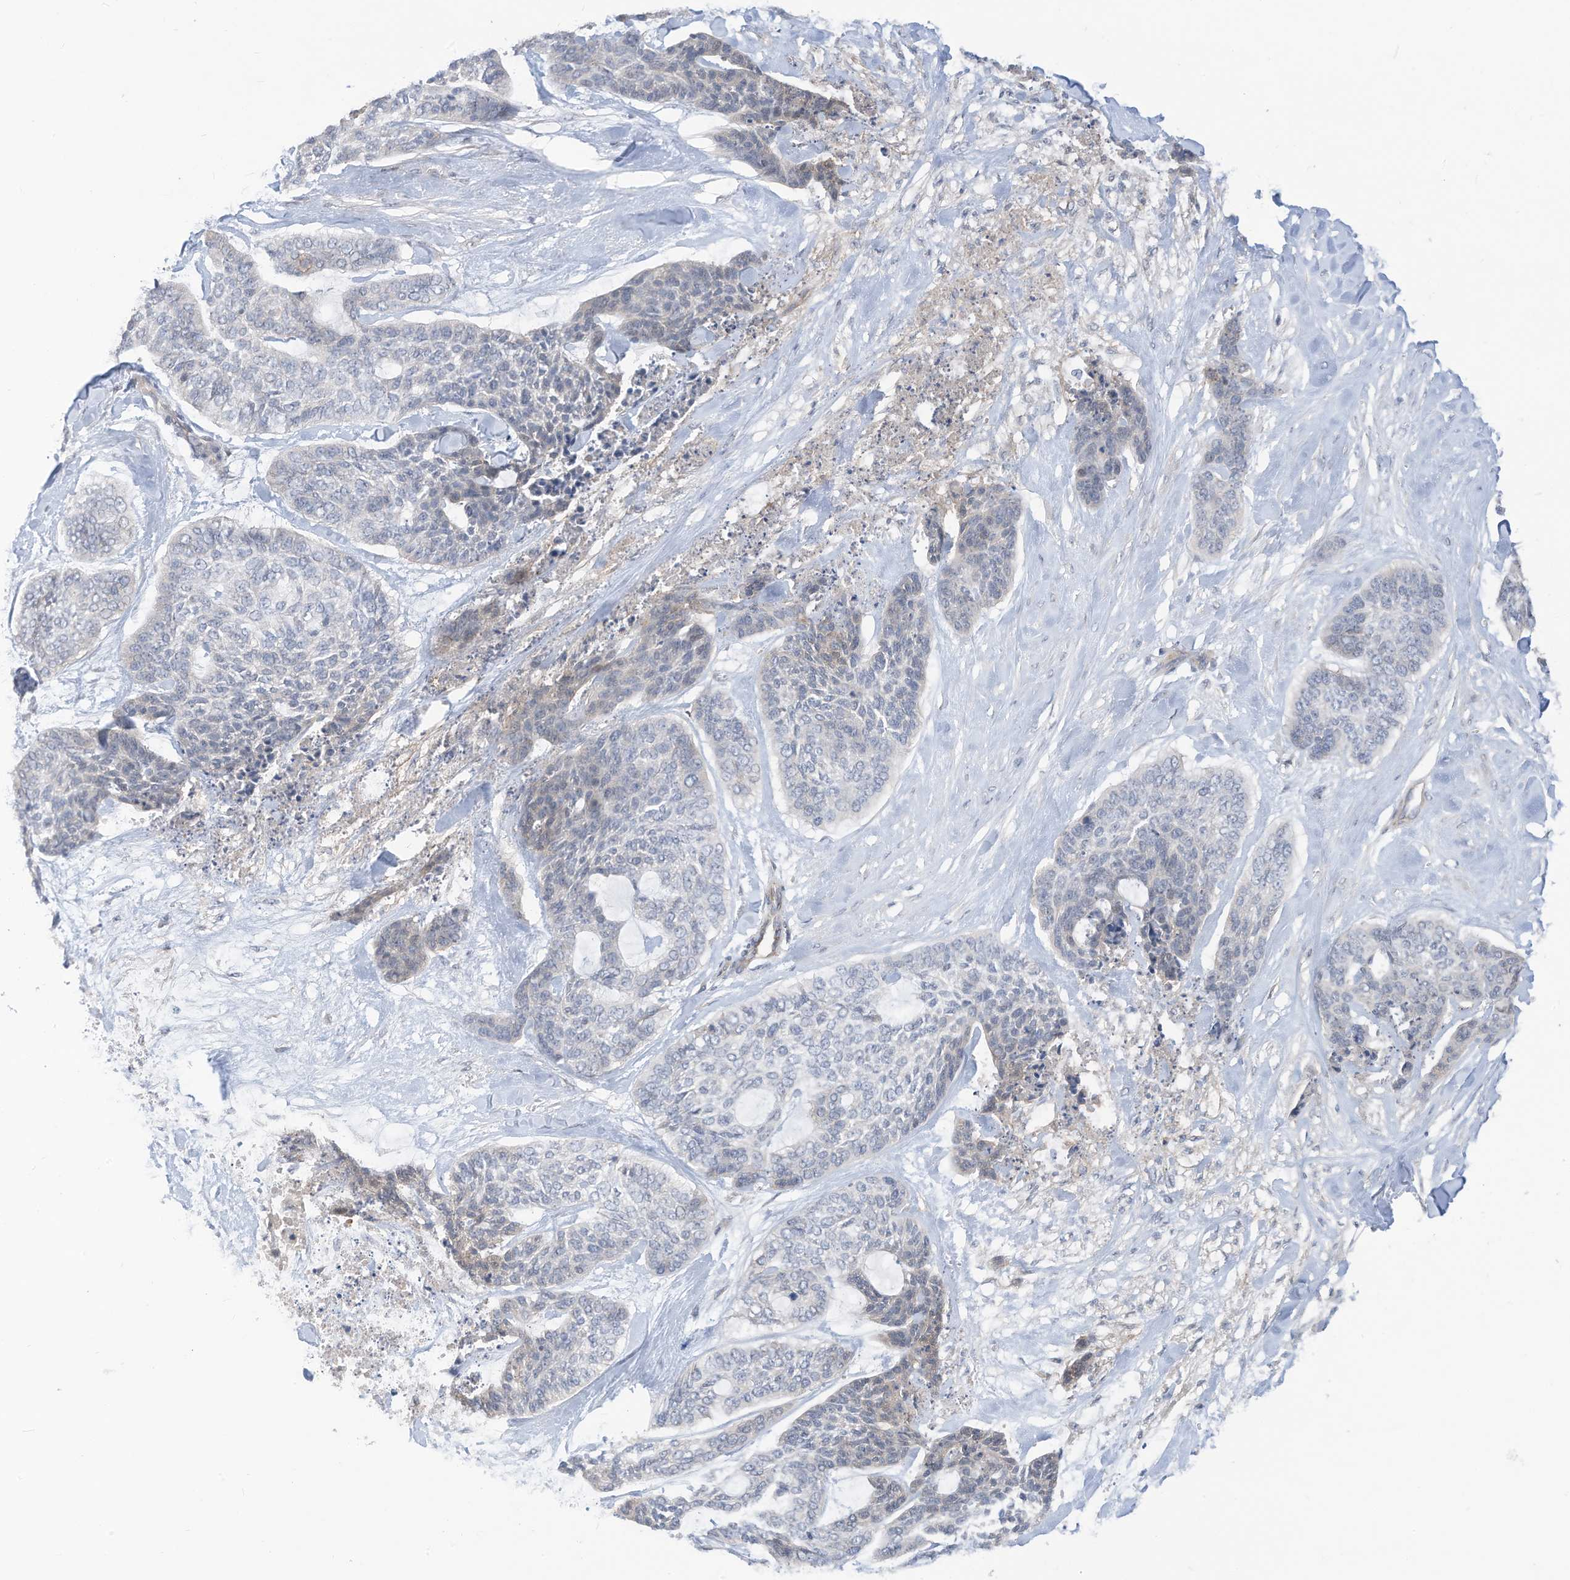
{"staining": {"intensity": "negative", "quantity": "none", "location": "none"}, "tissue": "skin cancer", "cell_type": "Tumor cells", "image_type": "cancer", "snomed": [{"axis": "morphology", "description": "Basal cell carcinoma"}, {"axis": "topography", "description": "Skin"}], "caption": "Immunohistochemistry (IHC) photomicrograph of neoplastic tissue: human skin cancer stained with DAB (3,3'-diaminobenzidine) displays no significant protein staining in tumor cells.", "gene": "SLC1A5", "patient": {"sex": "female", "age": 64}}